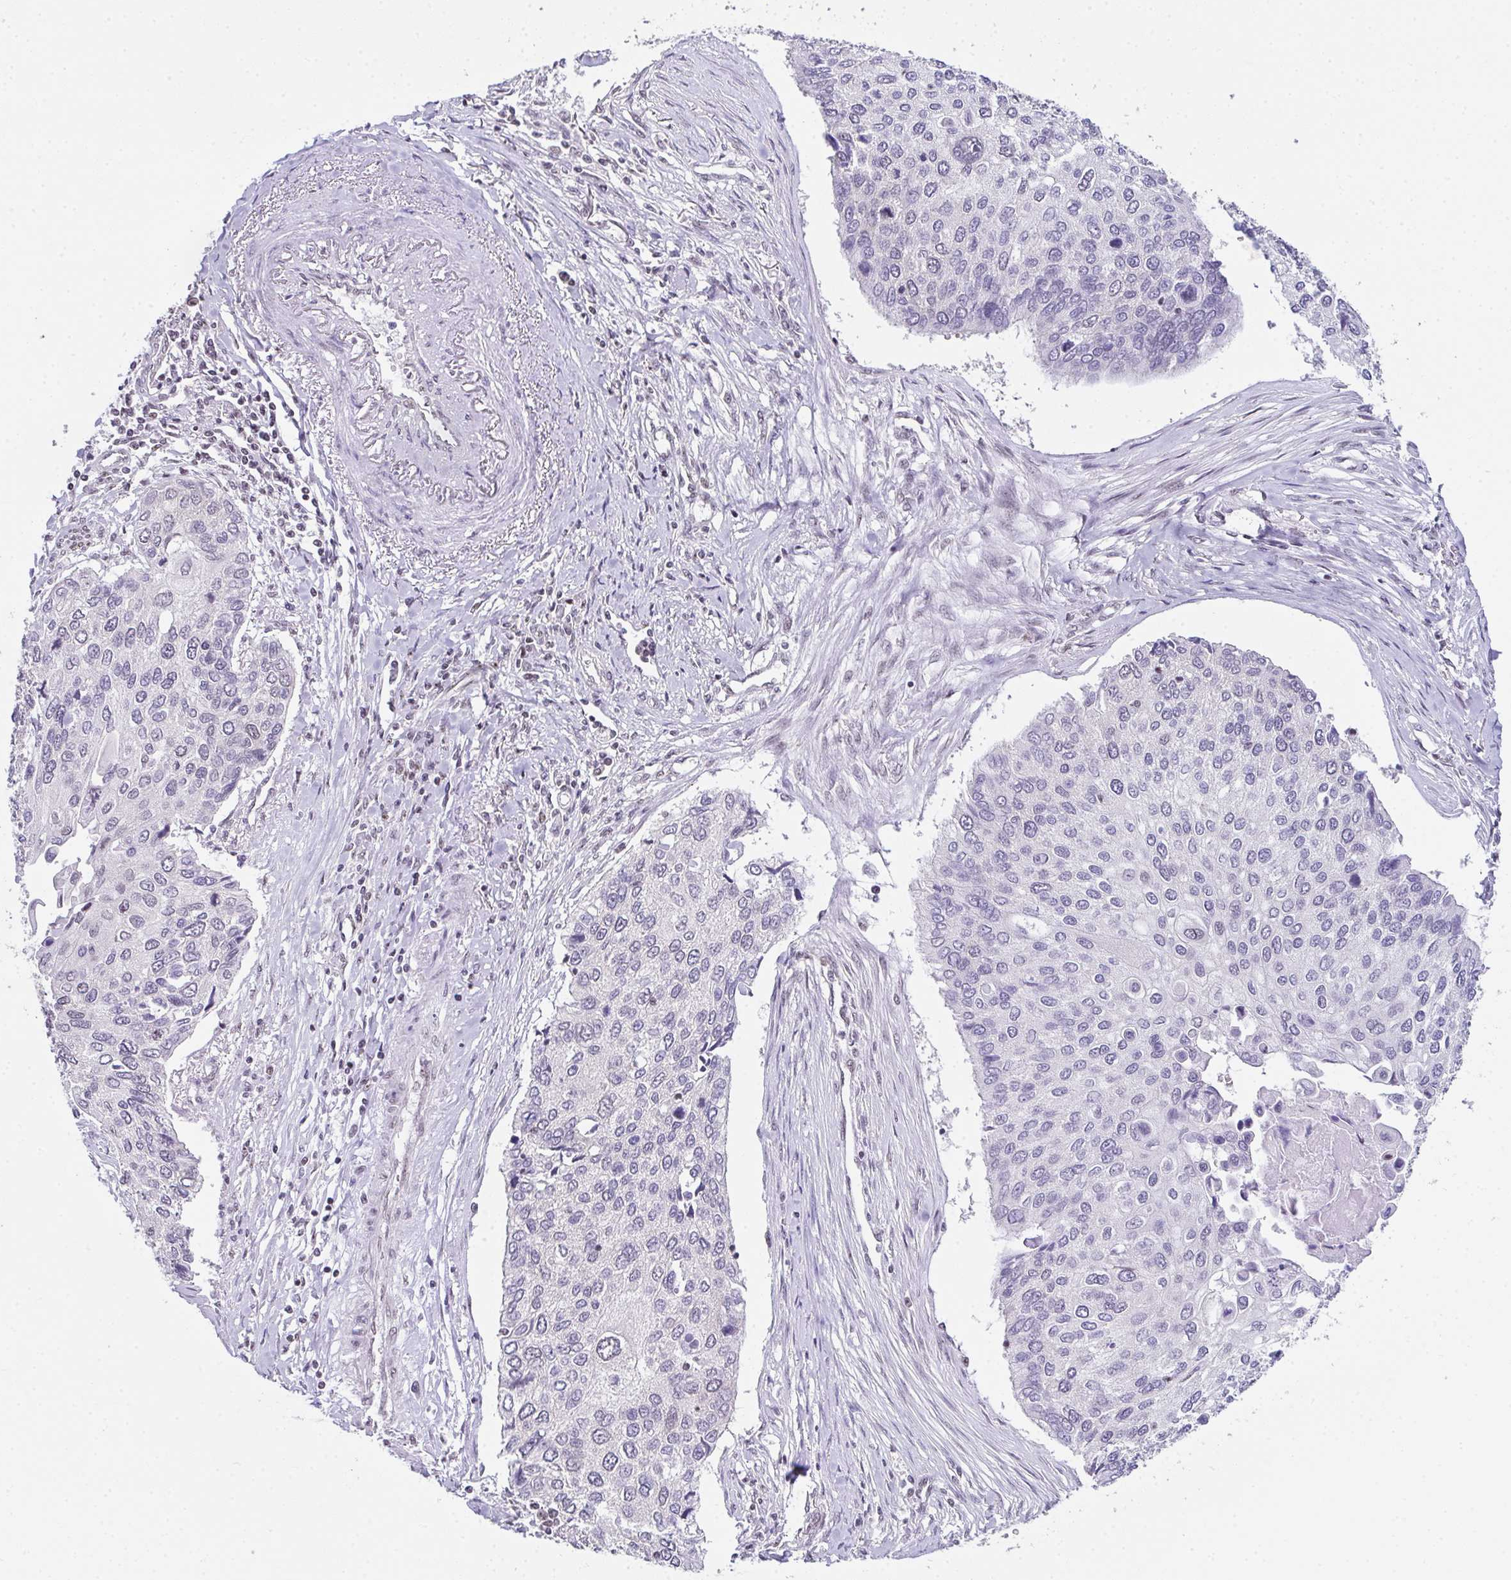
{"staining": {"intensity": "negative", "quantity": "none", "location": "none"}, "tissue": "lung cancer", "cell_type": "Tumor cells", "image_type": "cancer", "snomed": [{"axis": "morphology", "description": "Squamous cell carcinoma, NOS"}, {"axis": "morphology", "description": "Squamous cell carcinoma, metastatic, NOS"}, {"axis": "topography", "description": "Lung"}], "caption": "There is no significant positivity in tumor cells of lung cancer. The staining was performed using DAB (3,3'-diaminobenzidine) to visualize the protein expression in brown, while the nuclei were stained in blue with hematoxylin (Magnification: 20x).", "gene": "ZNF800", "patient": {"sex": "male", "age": 63}}